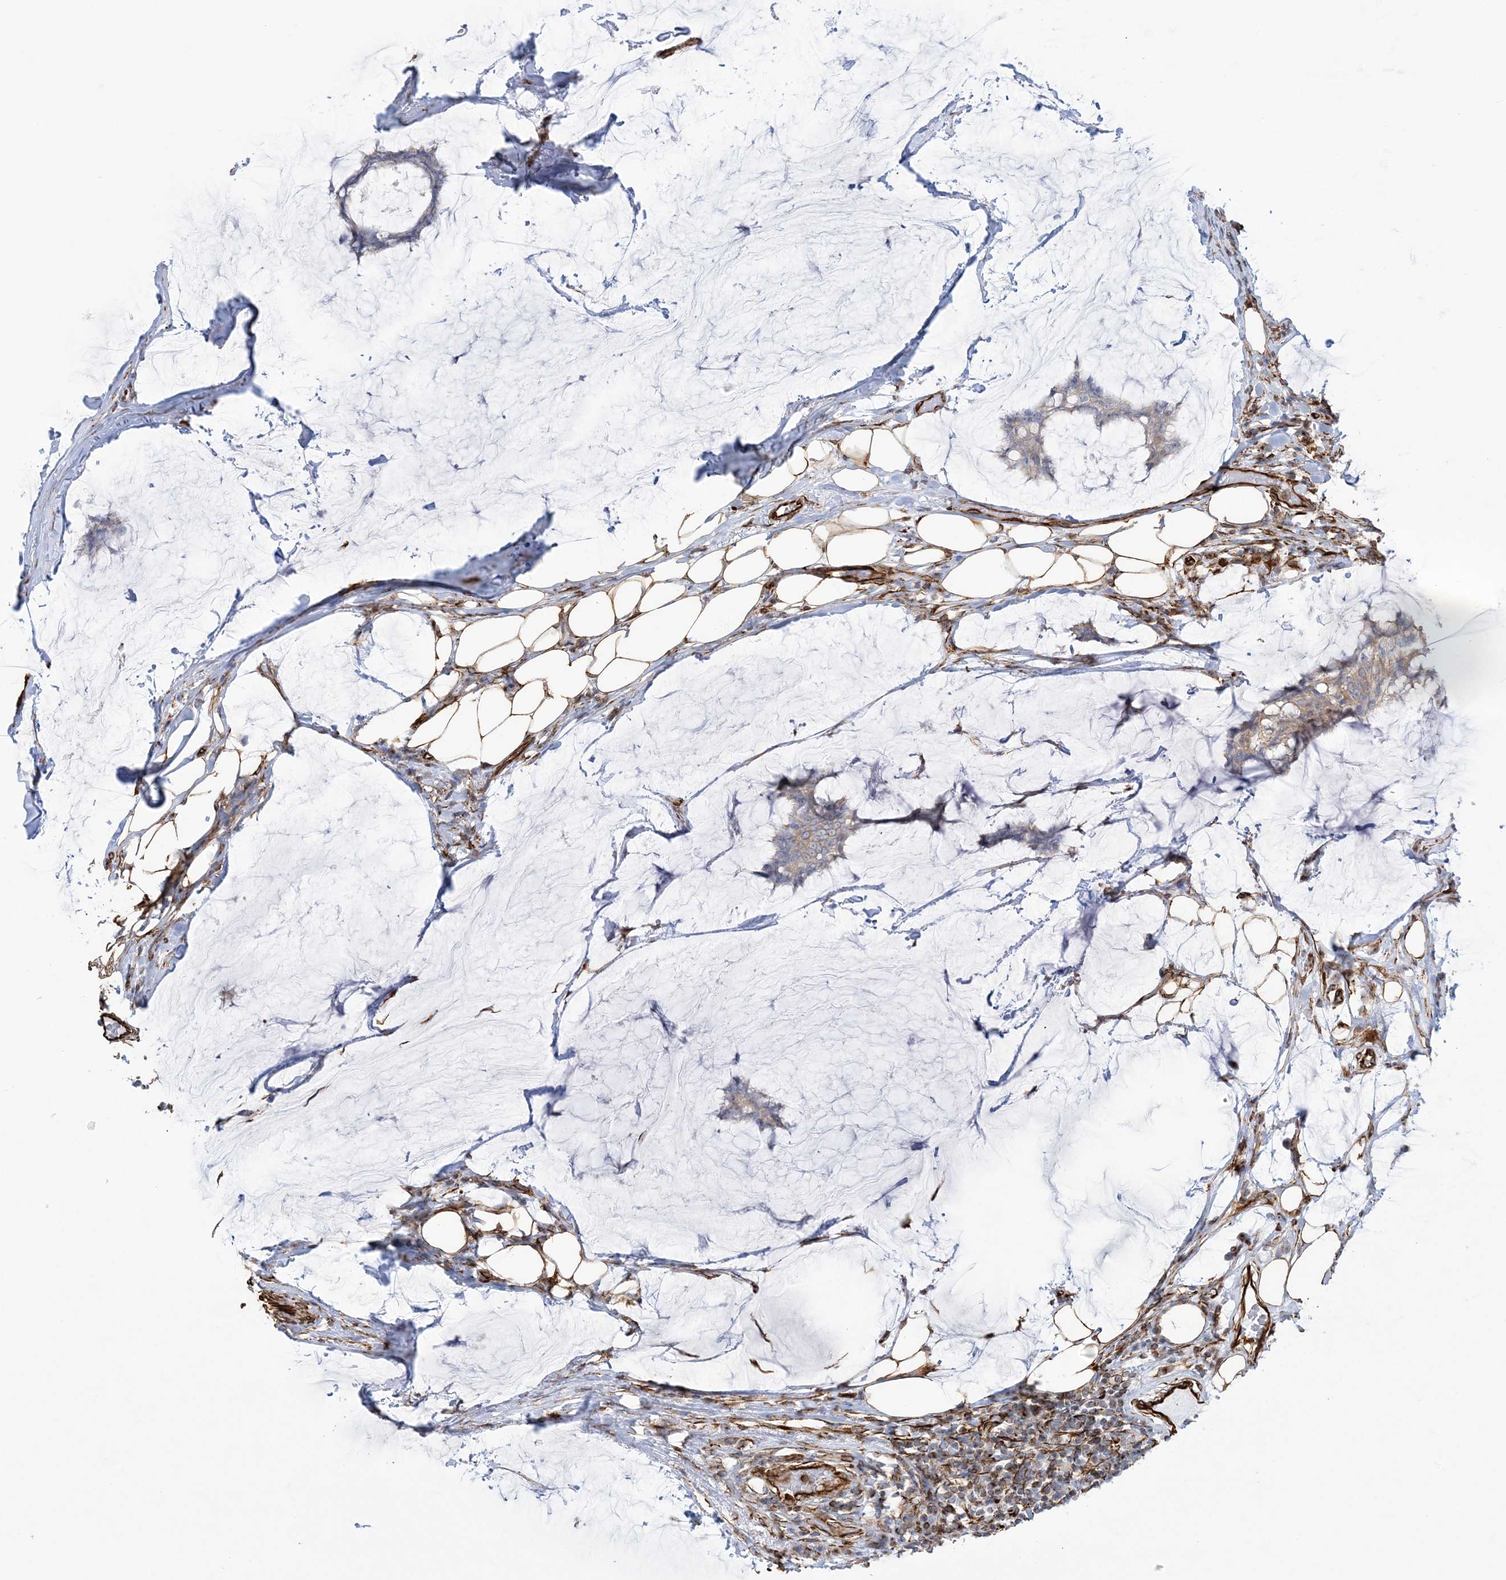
{"staining": {"intensity": "negative", "quantity": "none", "location": "none"}, "tissue": "breast cancer", "cell_type": "Tumor cells", "image_type": "cancer", "snomed": [{"axis": "morphology", "description": "Duct carcinoma"}, {"axis": "topography", "description": "Breast"}], "caption": "High magnification brightfield microscopy of breast intraductal carcinoma stained with DAB (3,3'-diaminobenzidine) (brown) and counterstained with hematoxylin (blue): tumor cells show no significant staining. (Brightfield microscopy of DAB (3,3'-diaminobenzidine) immunohistochemistry (IHC) at high magnification).", "gene": "SCLT1", "patient": {"sex": "female", "age": 93}}